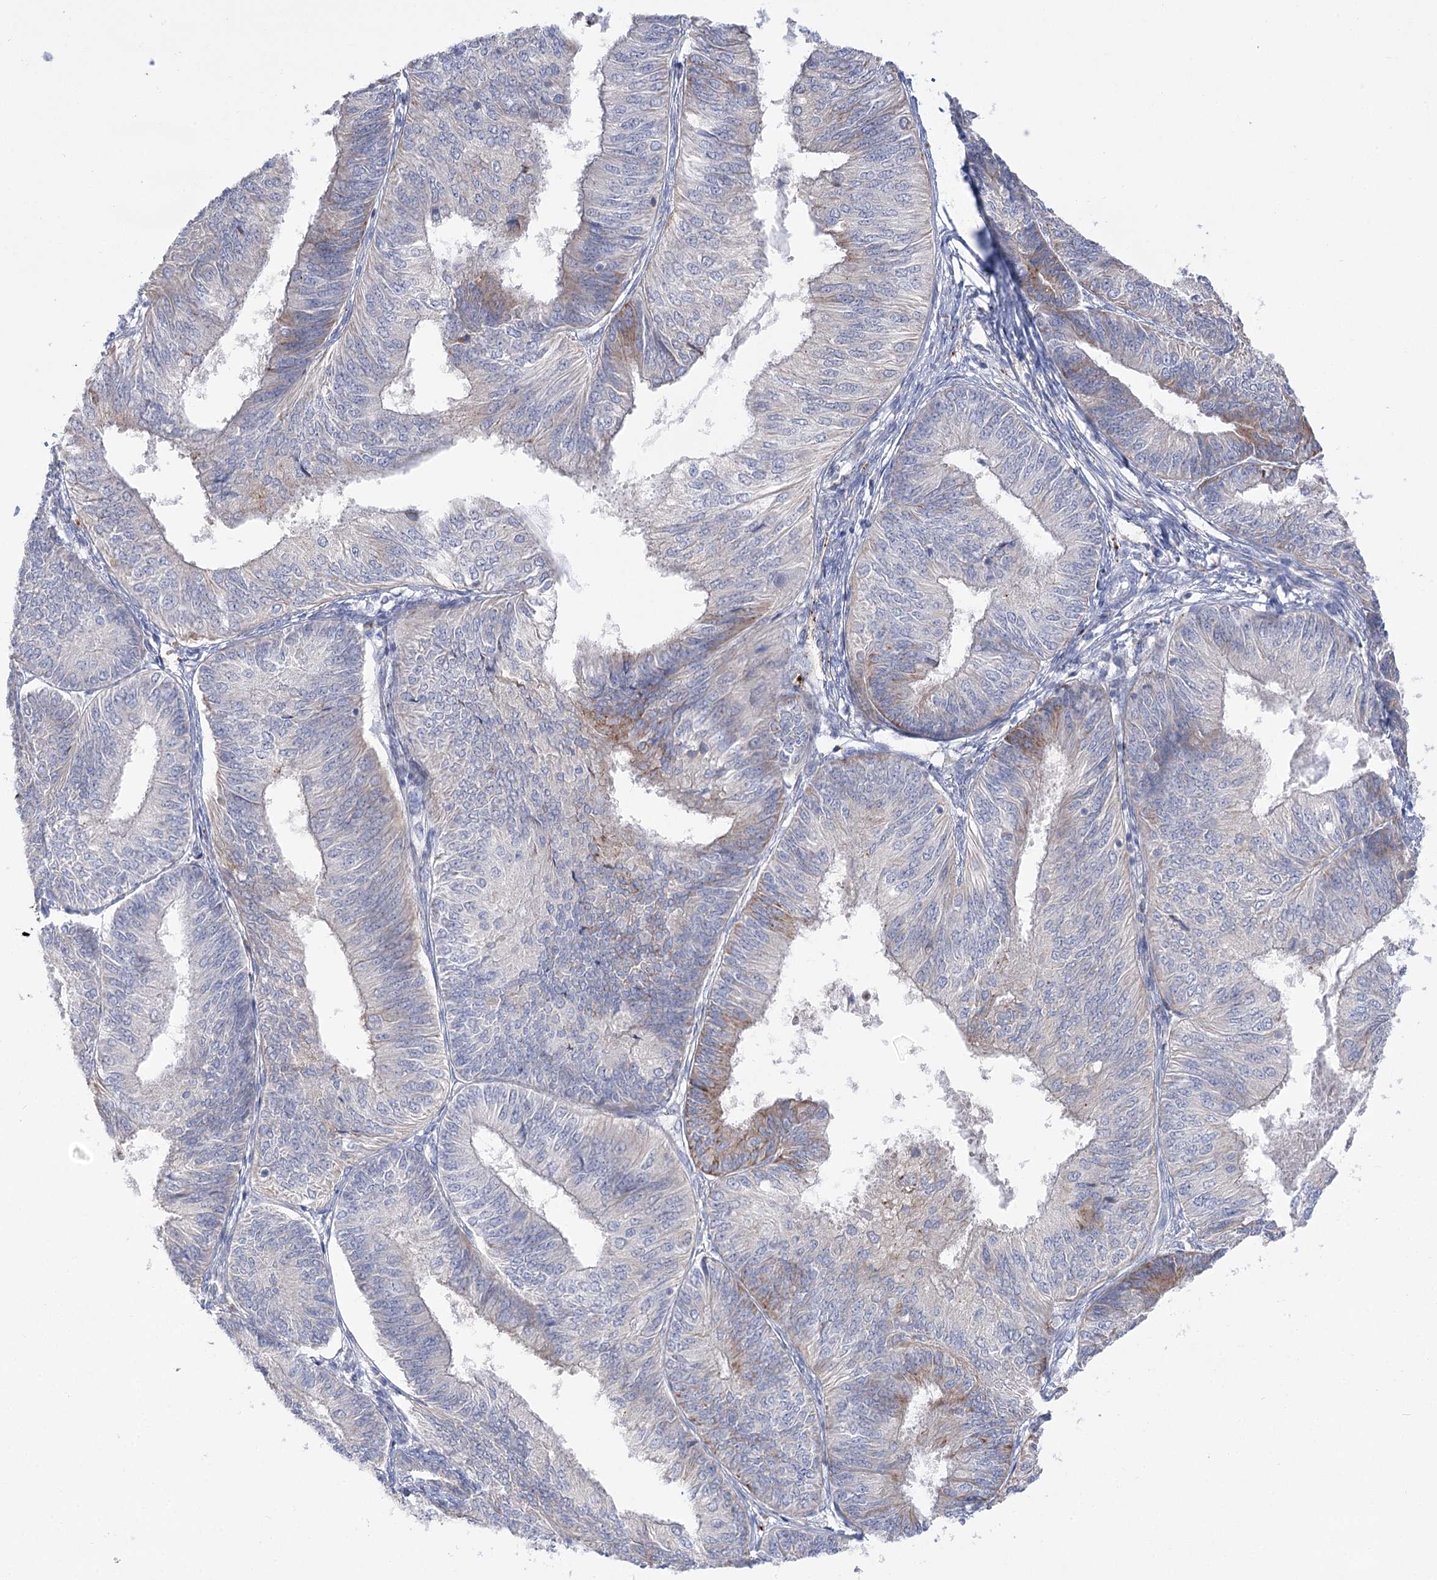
{"staining": {"intensity": "moderate", "quantity": "<25%", "location": "cytoplasmic/membranous"}, "tissue": "endometrial cancer", "cell_type": "Tumor cells", "image_type": "cancer", "snomed": [{"axis": "morphology", "description": "Adenocarcinoma, NOS"}, {"axis": "topography", "description": "Endometrium"}], "caption": "Human endometrial adenocarcinoma stained with a protein marker shows moderate staining in tumor cells.", "gene": "SIAE", "patient": {"sex": "female", "age": 58}}